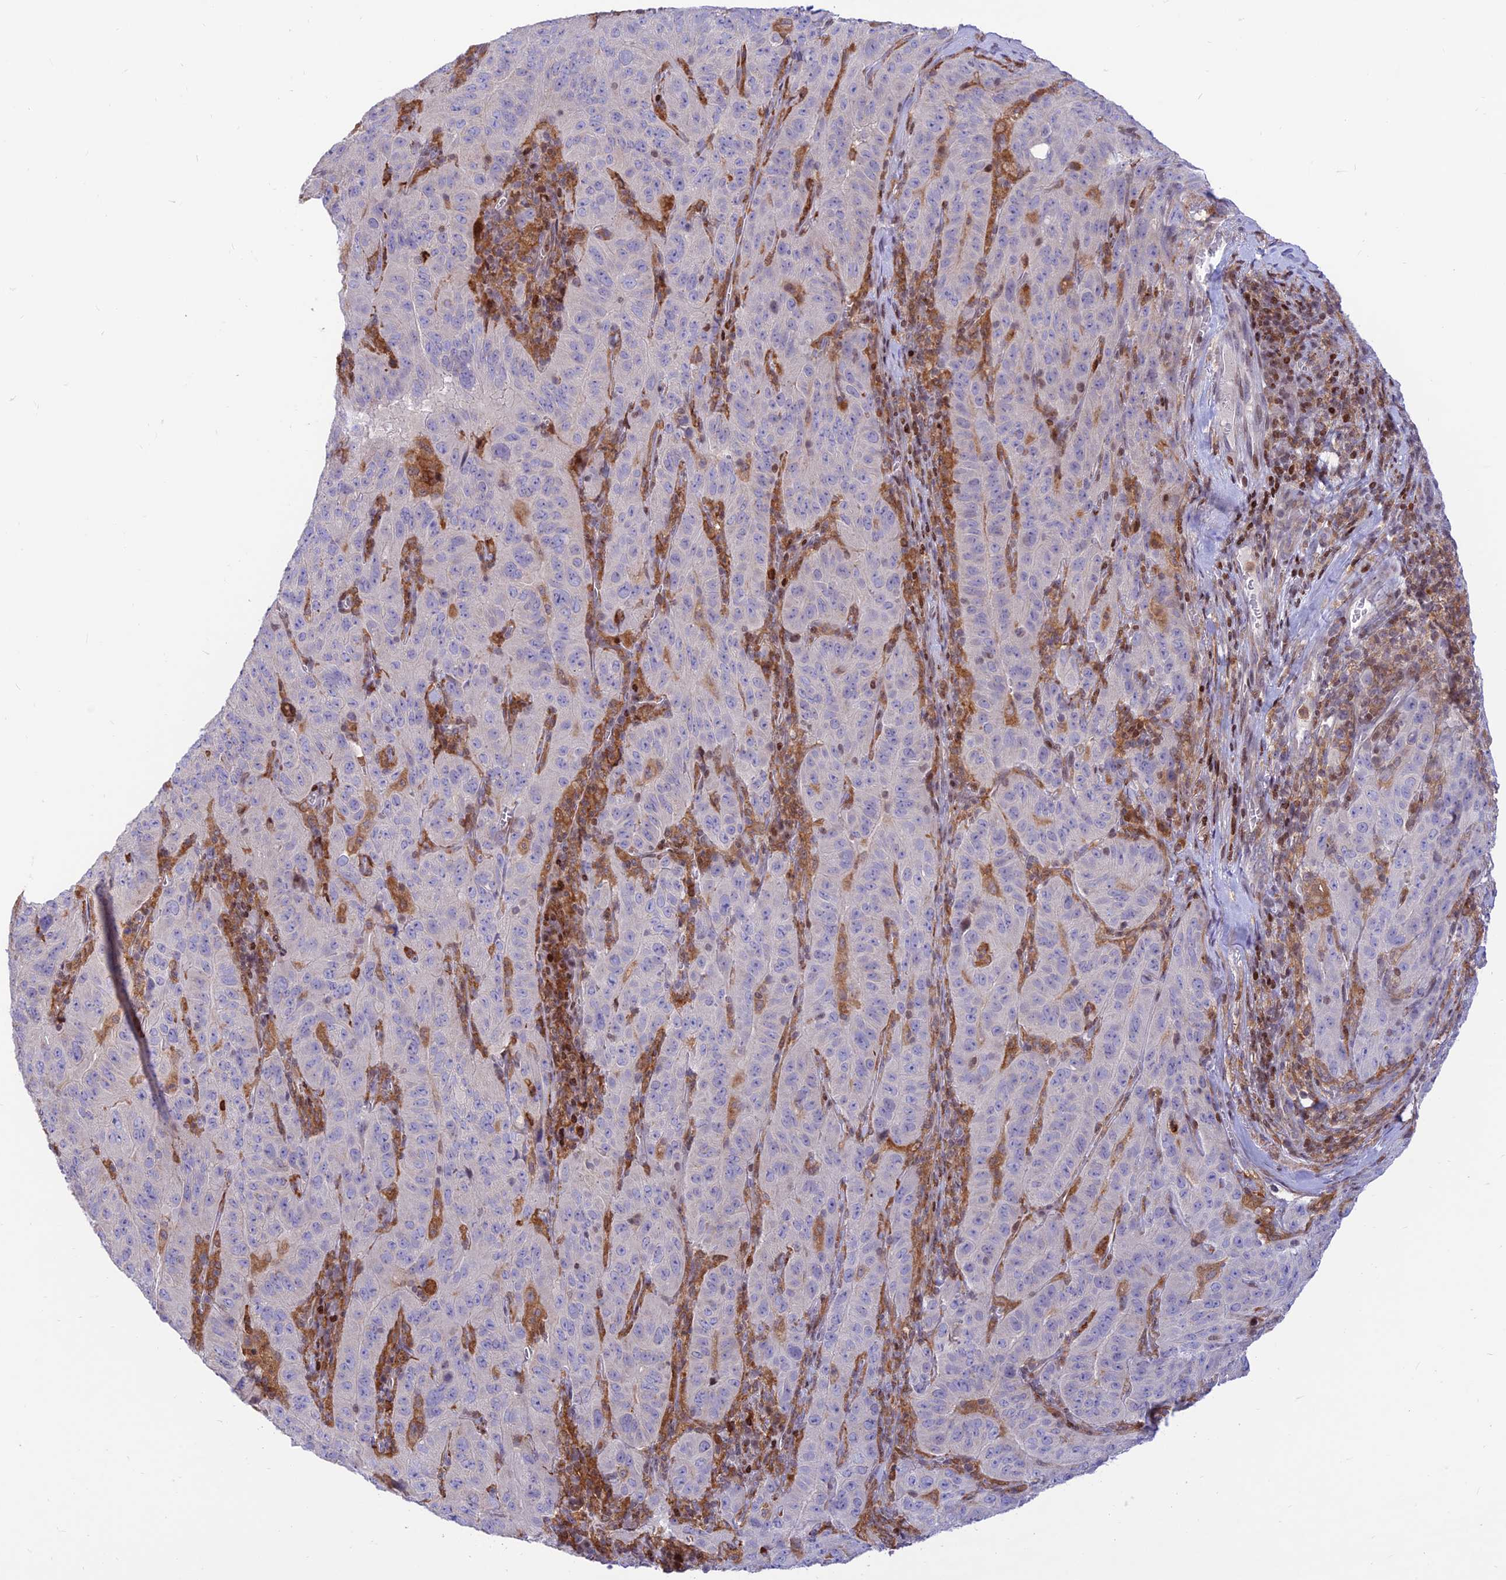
{"staining": {"intensity": "negative", "quantity": "none", "location": "none"}, "tissue": "pancreatic cancer", "cell_type": "Tumor cells", "image_type": "cancer", "snomed": [{"axis": "morphology", "description": "Adenocarcinoma, NOS"}, {"axis": "topography", "description": "Pancreas"}], "caption": "Immunohistochemistry (IHC) image of pancreatic cancer (adenocarcinoma) stained for a protein (brown), which displays no positivity in tumor cells.", "gene": "FAM186B", "patient": {"sex": "male", "age": 63}}